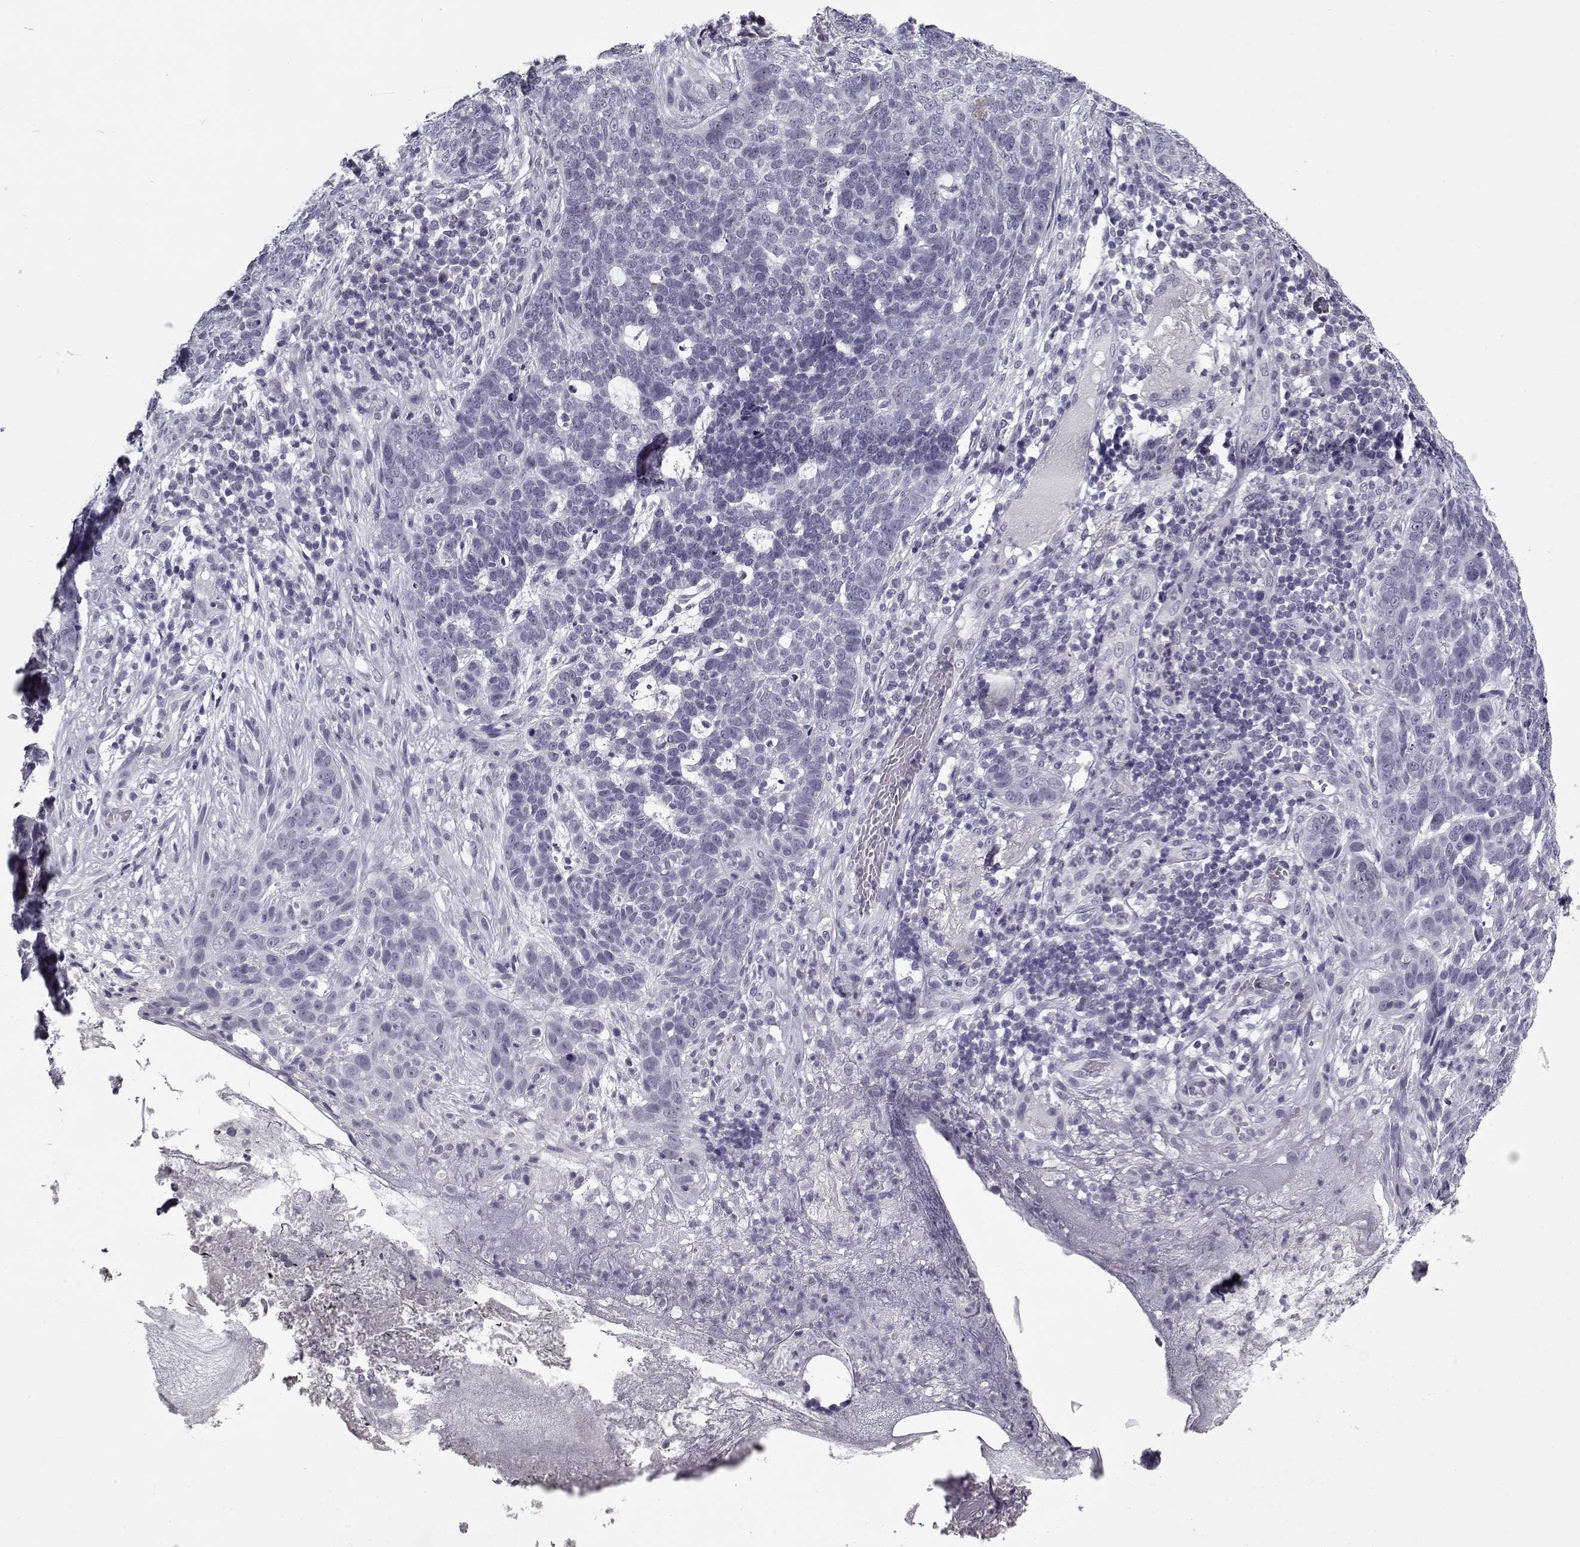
{"staining": {"intensity": "negative", "quantity": "none", "location": "none"}, "tissue": "skin cancer", "cell_type": "Tumor cells", "image_type": "cancer", "snomed": [{"axis": "morphology", "description": "Basal cell carcinoma"}, {"axis": "topography", "description": "Skin"}], "caption": "Tumor cells show no significant positivity in skin cancer (basal cell carcinoma).", "gene": "RNF32", "patient": {"sex": "female", "age": 69}}